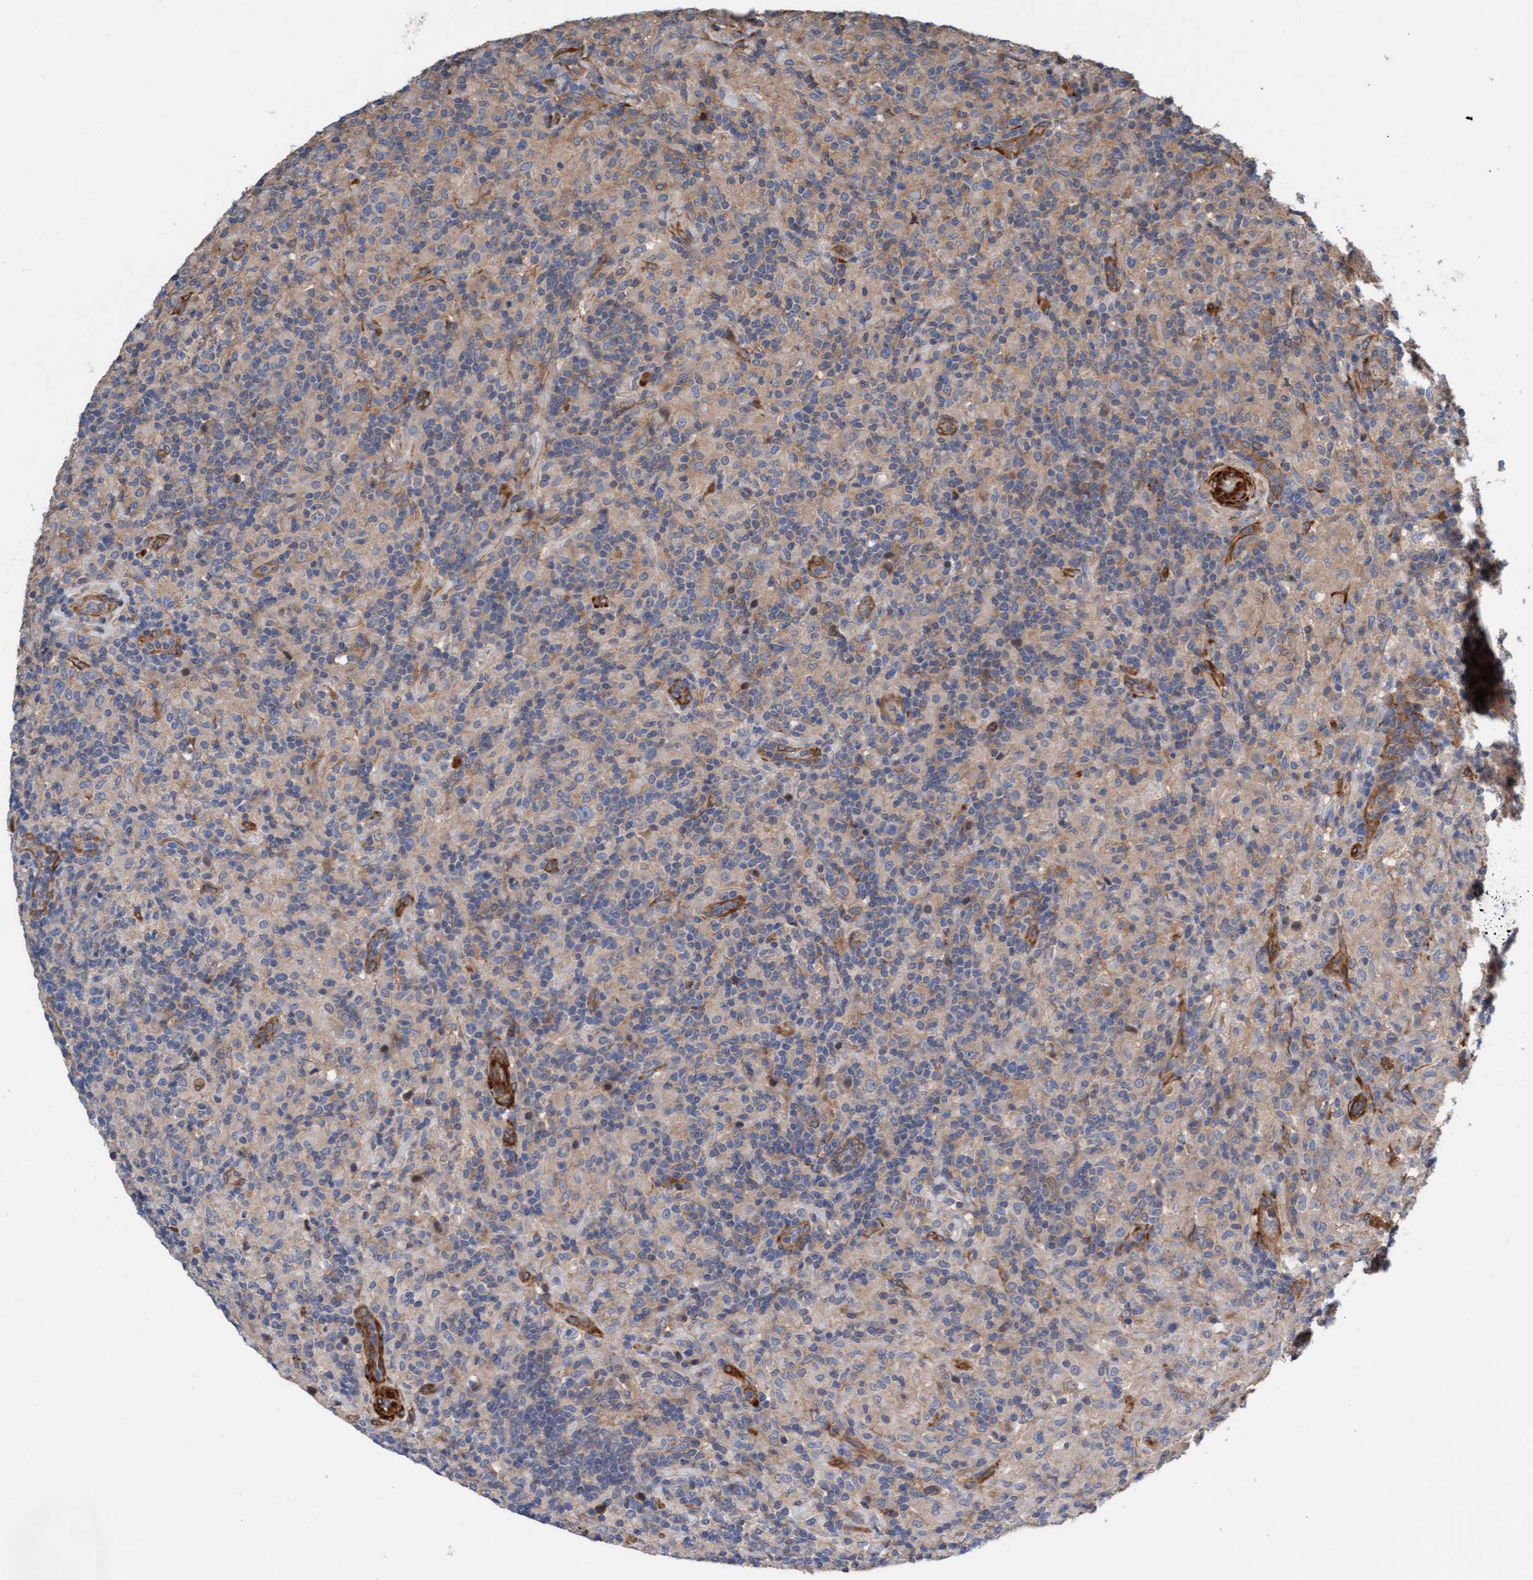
{"staining": {"intensity": "weak", "quantity": ">75%", "location": "cytoplasmic/membranous"}, "tissue": "lymphoma", "cell_type": "Tumor cells", "image_type": "cancer", "snomed": [{"axis": "morphology", "description": "Hodgkin's disease, NOS"}, {"axis": "topography", "description": "Lymph node"}], "caption": "IHC (DAB) staining of Hodgkin's disease shows weak cytoplasmic/membranous protein positivity in about >75% of tumor cells.", "gene": "FMNL3", "patient": {"sex": "male", "age": 70}}